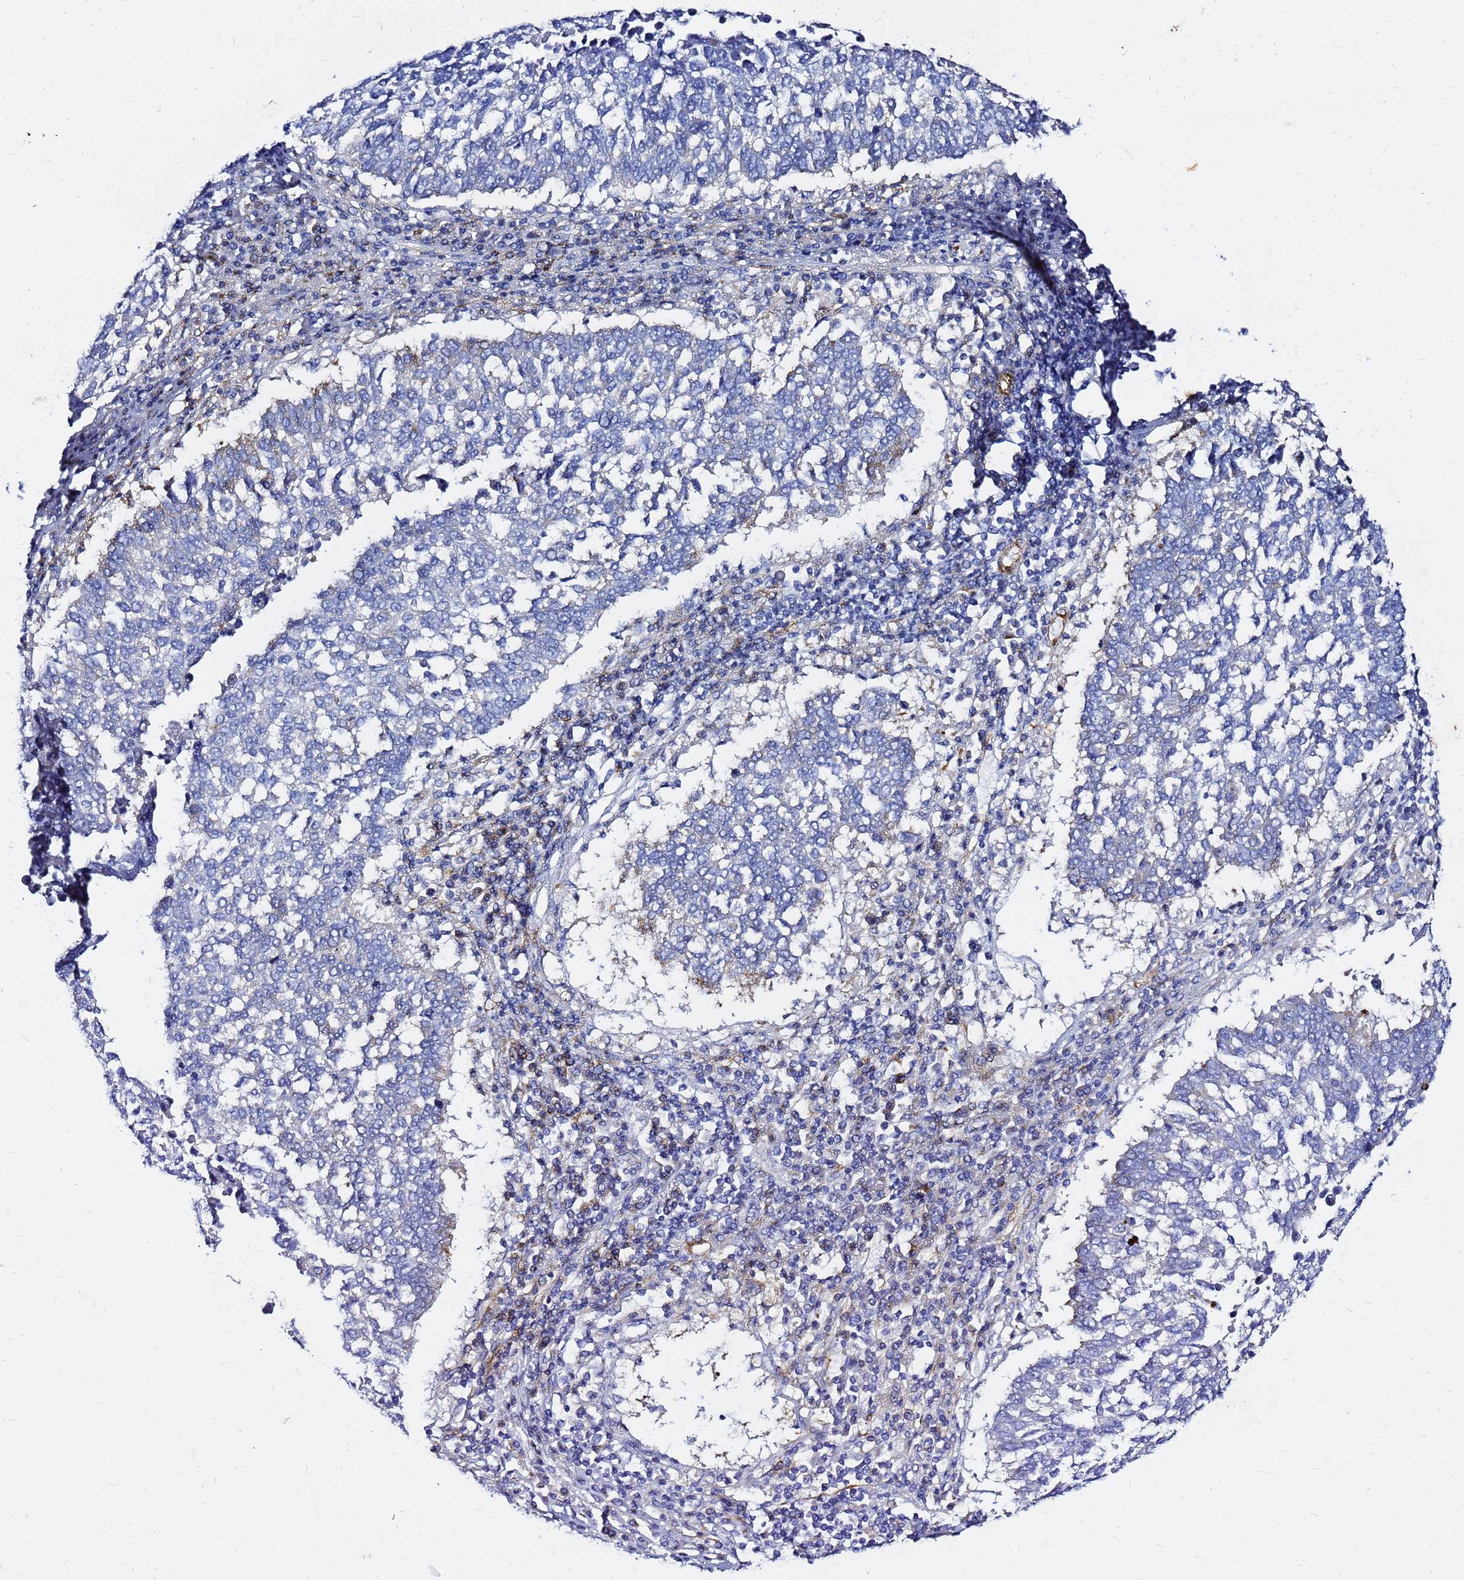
{"staining": {"intensity": "moderate", "quantity": "<25%", "location": "cytoplasmic/membranous"}, "tissue": "lung cancer", "cell_type": "Tumor cells", "image_type": "cancer", "snomed": [{"axis": "morphology", "description": "Squamous cell carcinoma, NOS"}, {"axis": "topography", "description": "Lung"}], "caption": "IHC (DAB (3,3'-diaminobenzidine)) staining of human lung cancer (squamous cell carcinoma) displays moderate cytoplasmic/membranous protein positivity in approximately <25% of tumor cells. The staining was performed using DAB to visualize the protein expression in brown, while the nuclei were stained in blue with hematoxylin (Magnification: 20x).", "gene": "TUBA8", "patient": {"sex": "male", "age": 73}}